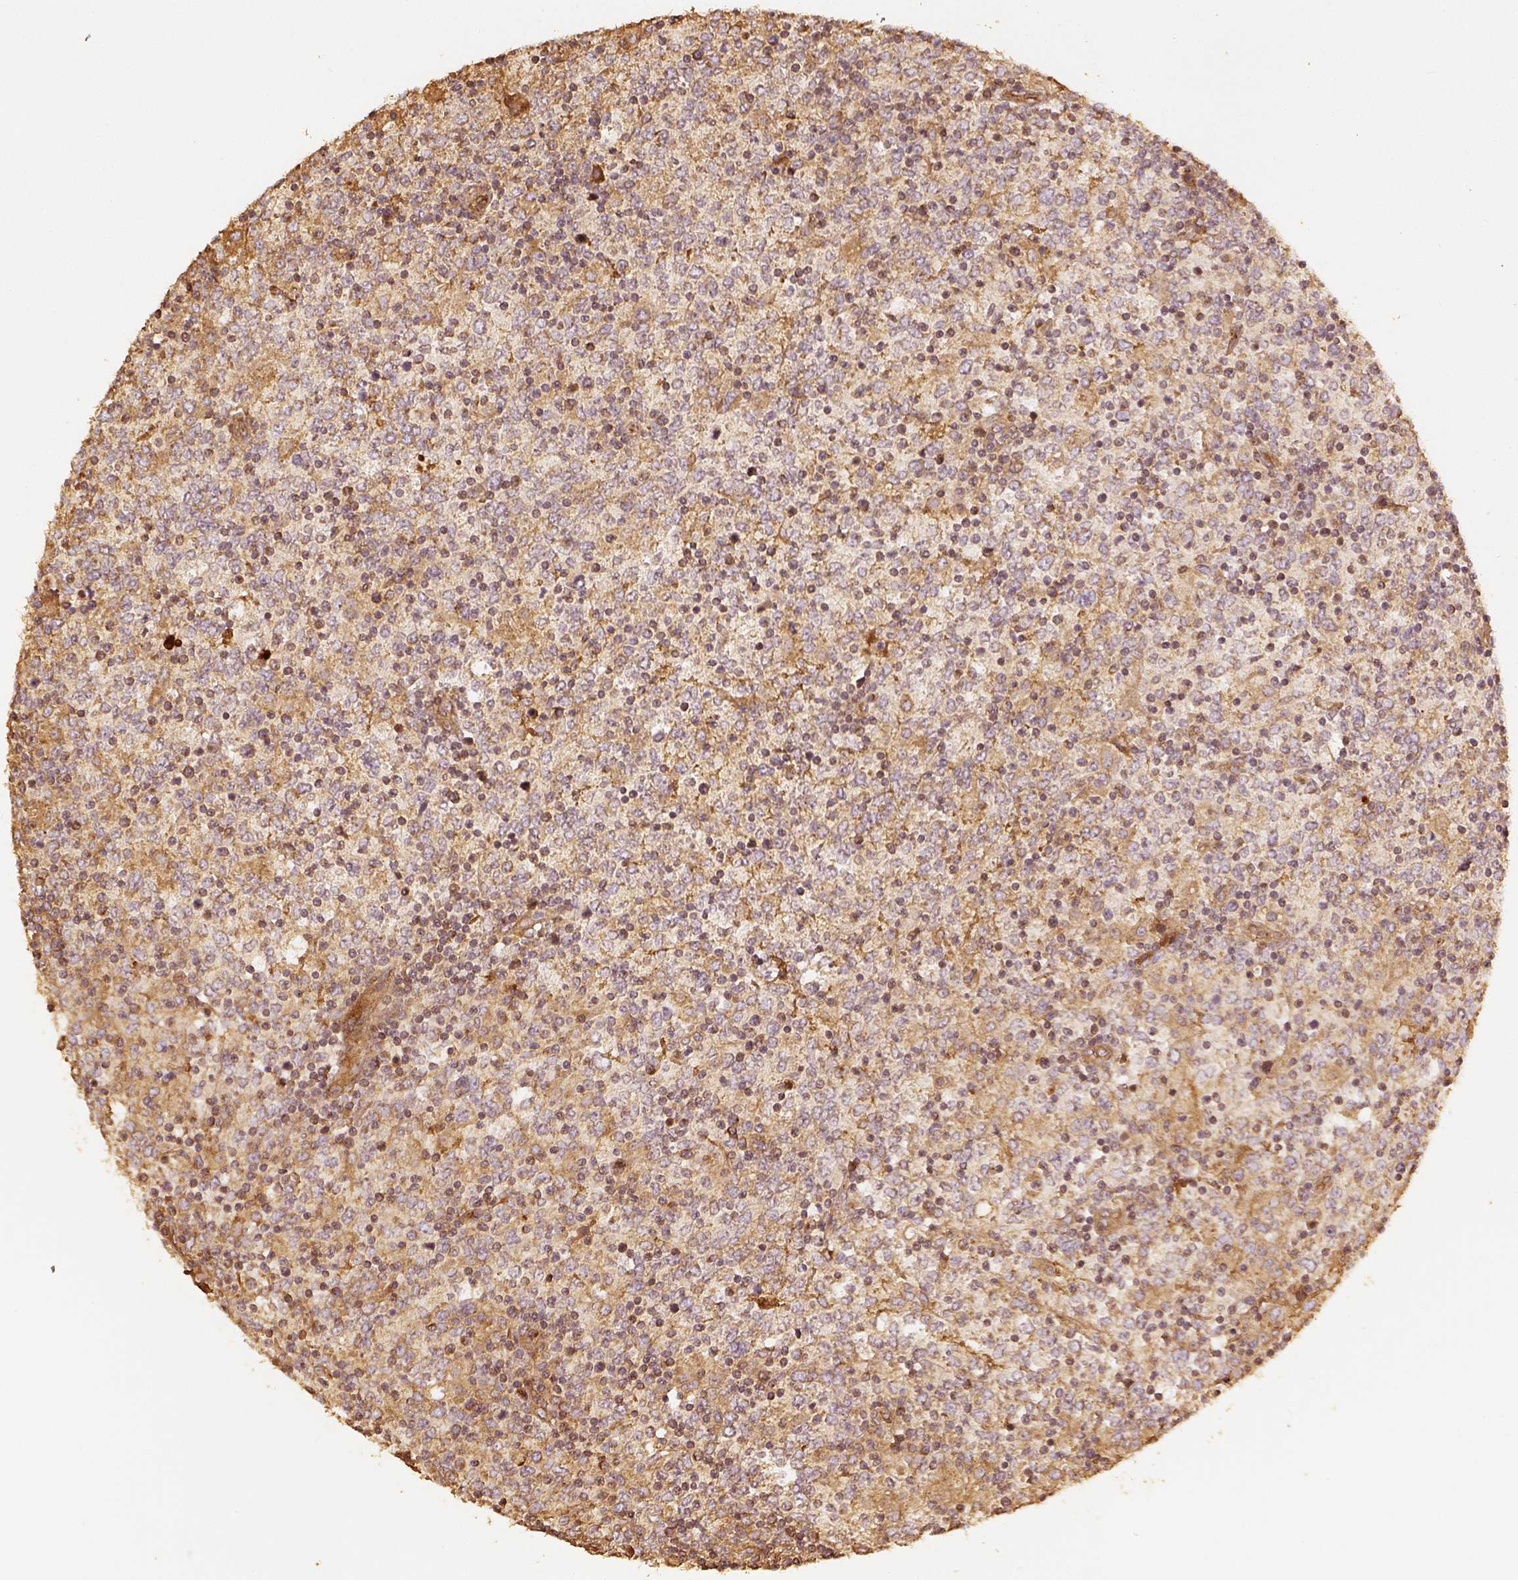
{"staining": {"intensity": "weak", "quantity": "25%-75%", "location": "cytoplasmic/membranous"}, "tissue": "lymphoma", "cell_type": "Tumor cells", "image_type": "cancer", "snomed": [{"axis": "morphology", "description": "Malignant lymphoma, non-Hodgkin's type, High grade"}, {"axis": "topography", "description": "Lymph node"}], "caption": "An immunohistochemistry image of neoplastic tissue is shown. Protein staining in brown labels weak cytoplasmic/membranous positivity in lymphoma within tumor cells. The protein of interest is stained brown, and the nuclei are stained in blue (DAB (3,3'-diaminobenzidine) IHC with brightfield microscopy, high magnification).", "gene": "VEGFA", "patient": {"sex": "female", "age": 84}}